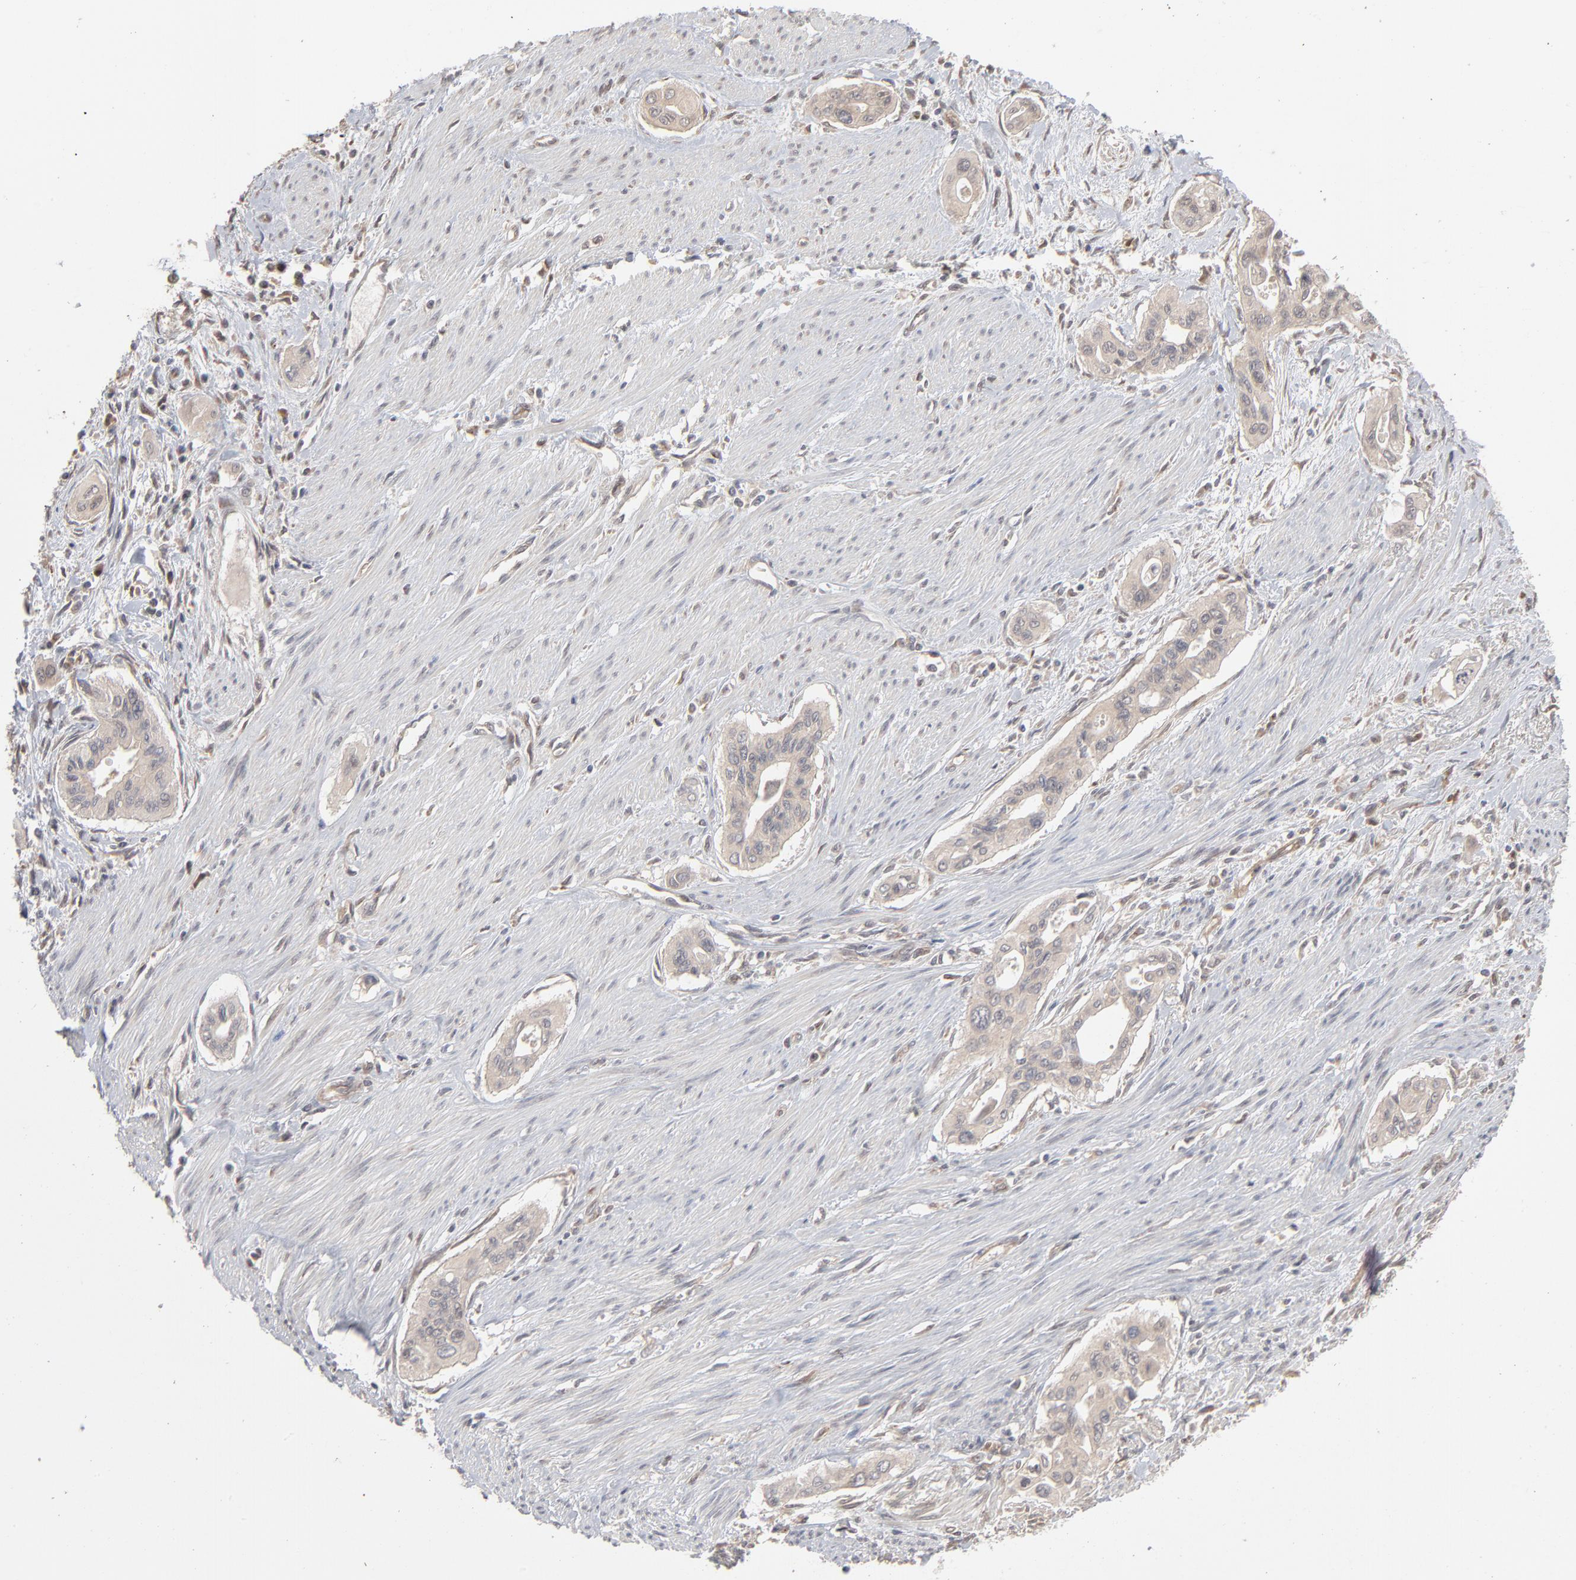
{"staining": {"intensity": "weak", "quantity": ">75%", "location": "cytoplasmic/membranous"}, "tissue": "pancreatic cancer", "cell_type": "Tumor cells", "image_type": "cancer", "snomed": [{"axis": "morphology", "description": "Adenocarcinoma, NOS"}, {"axis": "topography", "description": "Pancreas"}], "caption": "An immunohistochemistry (IHC) image of tumor tissue is shown. Protein staining in brown highlights weak cytoplasmic/membranous positivity in adenocarcinoma (pancreatic) within tumor cells.", "gene": "SCFD1", "patient": {"sex": "male", "age": 77}}